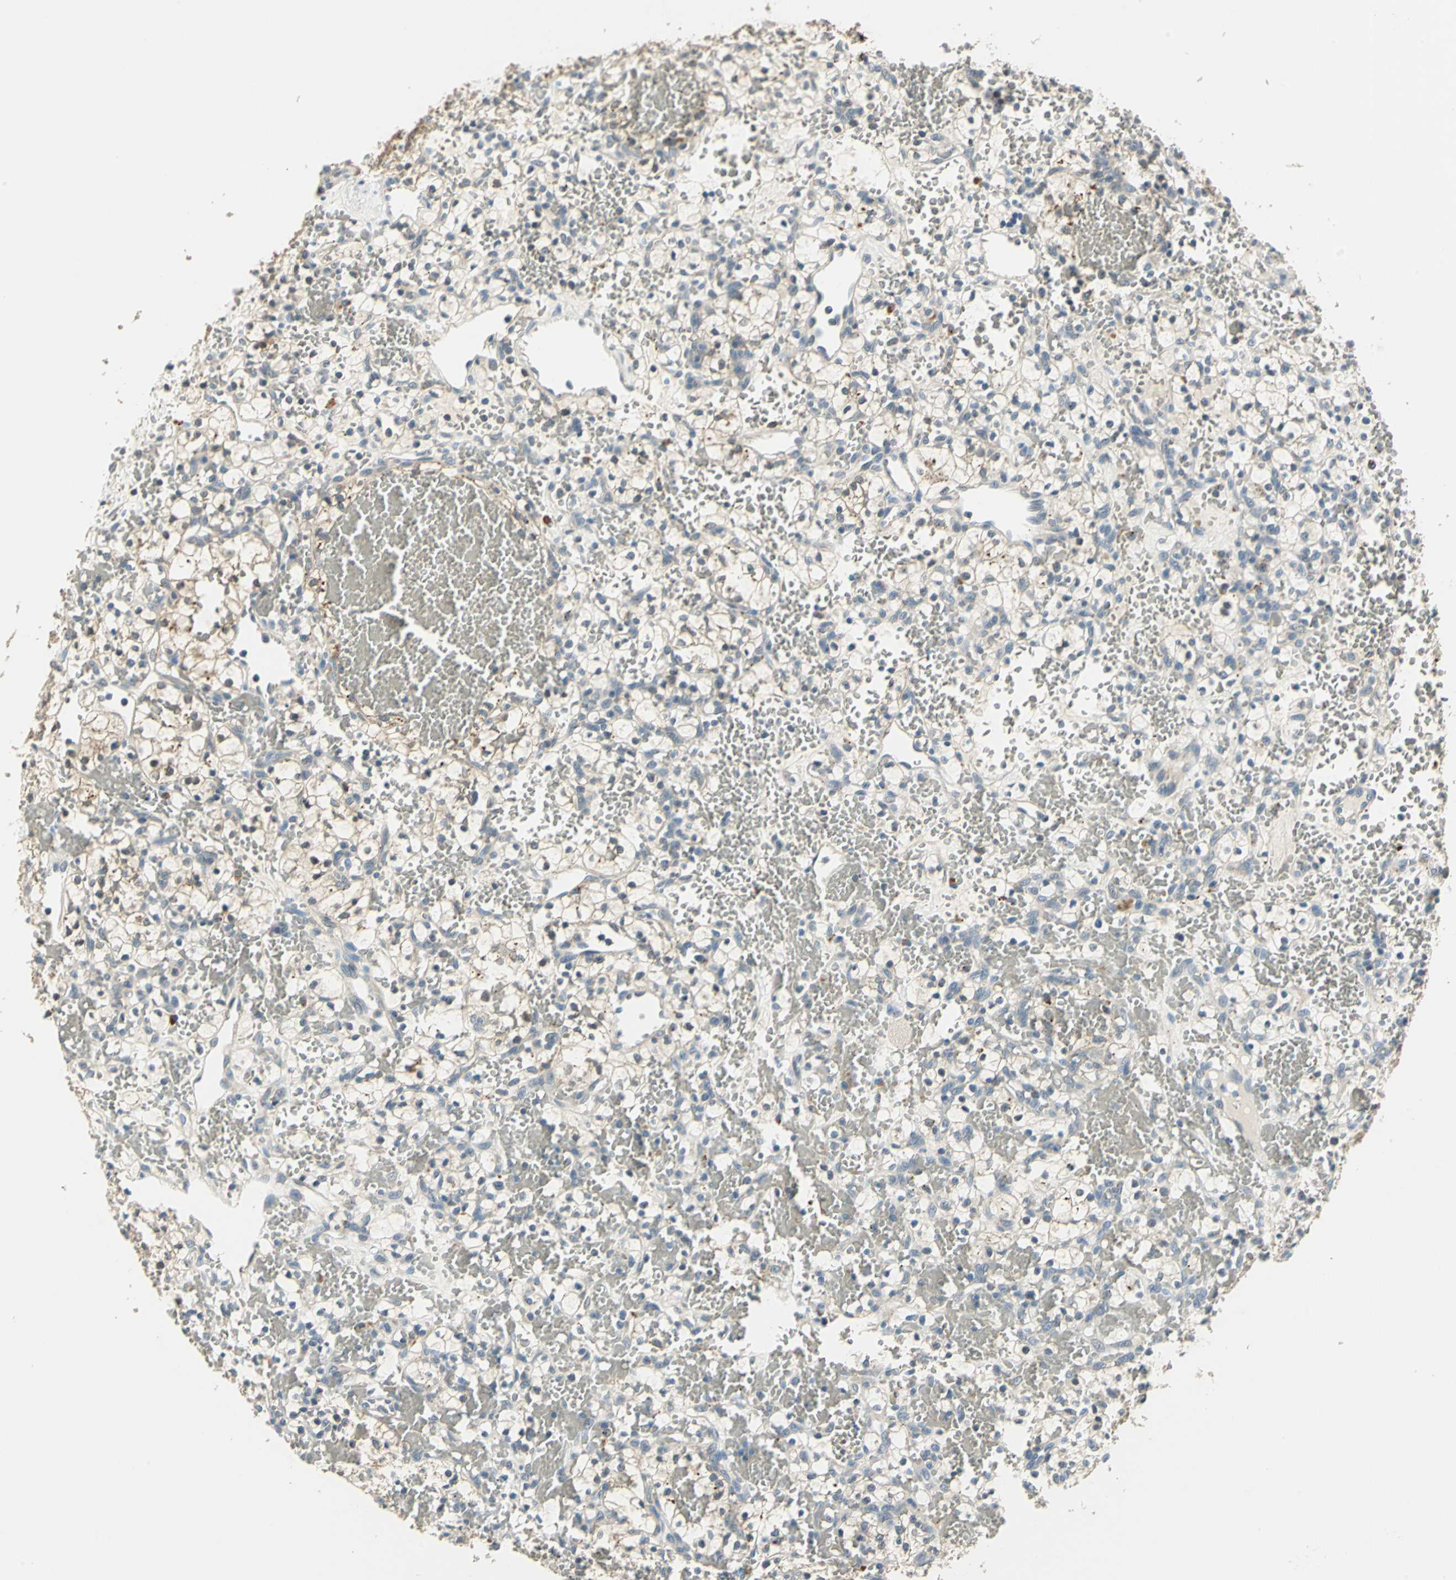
{"staining": {"intensity": "negative", "quantity": "none", "location": "none"}, "tissue": "renal cancer", "cell_type": "Tumor cells", "image_type": "cancer", "snomed": [{"axis": "morphology", "description": "Adenocarcinoma, NOS"}, {"axis": "topography", "description": "Kidney"}], "caption": "Immunohistochemical staining of renal cancer (adenocarcinoma) displays no significant staining in tumor cells.", "gene": "NIT1", "patient": {"sex": "female", "age": 60}}